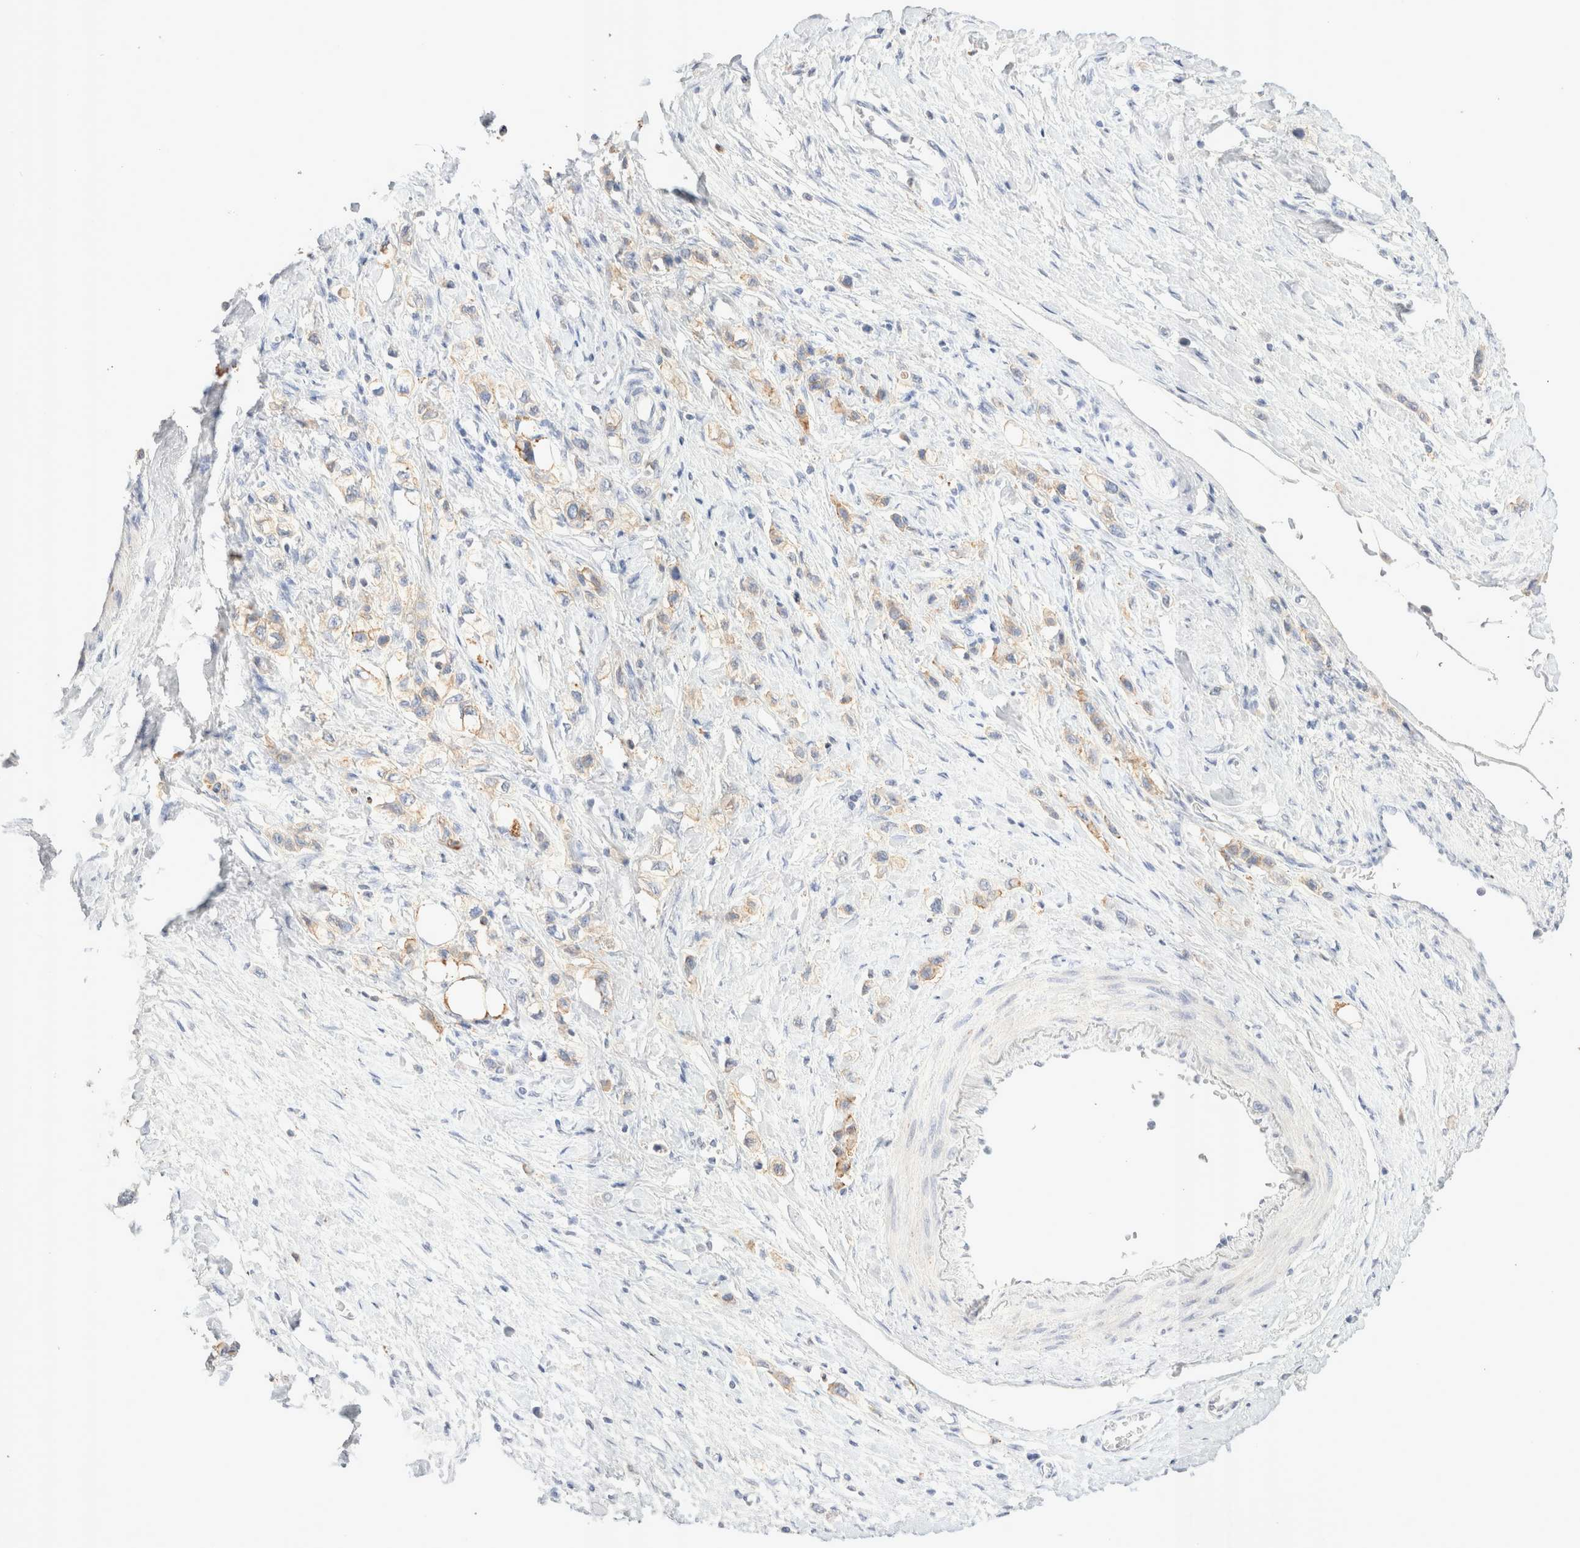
{"staining": {"intensity": "weak", "quantity": "25%-75%", "location": "cytoplasmic/membranous"}, "tissue": "stomach cancer", "cell_type": "Tumor cells", "image_type": "cancer", "snomed": [{"axis": "morphology", "description": "Adenocarcinoma, NOS"}, {"axis": "topography", "description": "Stomach"}], "caption": "Stomach cancer (adenocarcinoma) stained with DAB (3,3'-diaminobenzidine) IHC demonstrates low levels of weak cytoplasmic/membranous expression in approximately 25%-75% of tumor cells. (DAB (3,3'-diaminobenzidine) IHC with brightfield microscopy, high magnification).", "gene": "EPCAM", "patient": {"sex": "female", "age": 65}}